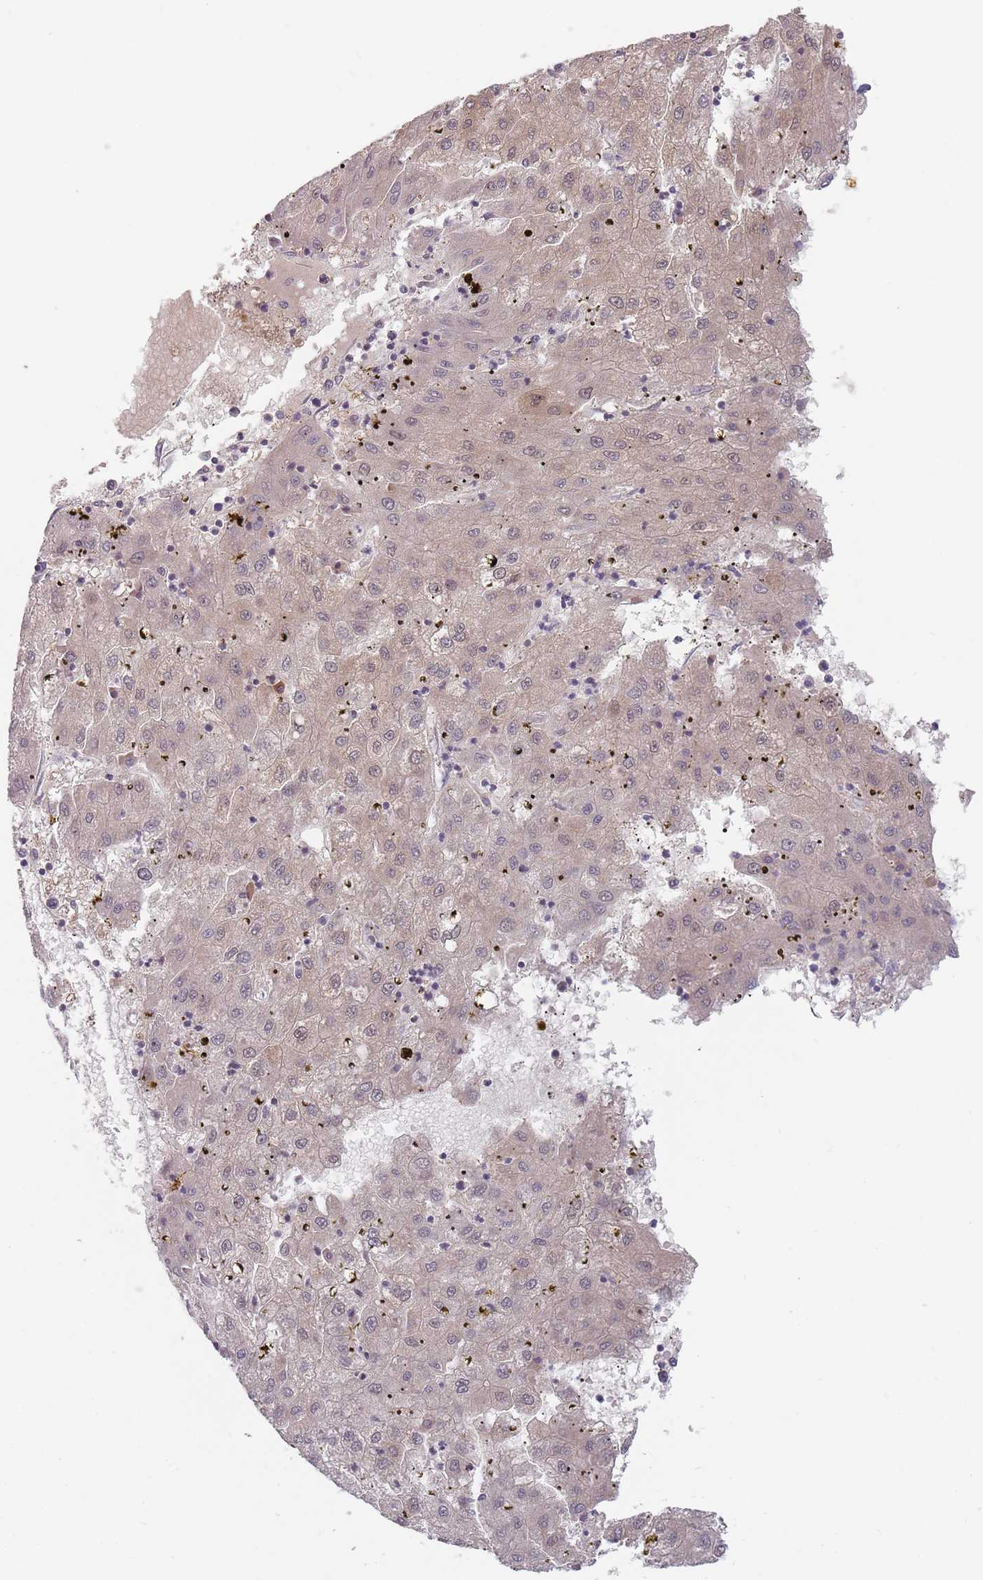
{"staining": {"intensity": "weak", "quantity": "<25%", "location": "cytoplasmic/membranous"}, "tissue": "liver cancer", "cell_type": "Tumor cells", "image_type": "cancer", "snomed": [{"axis": "morphology", "description": "Carcinoma, Hepatocellular, NOS"}, {"axis": "topography", "description": "Liver"}], "caption": "A histopathology image of liver cancer stained for a protein exhibits no brown staining in tumor cells.", "gene": "NAXE", "patient": {"sex": "male", "age": 72}}